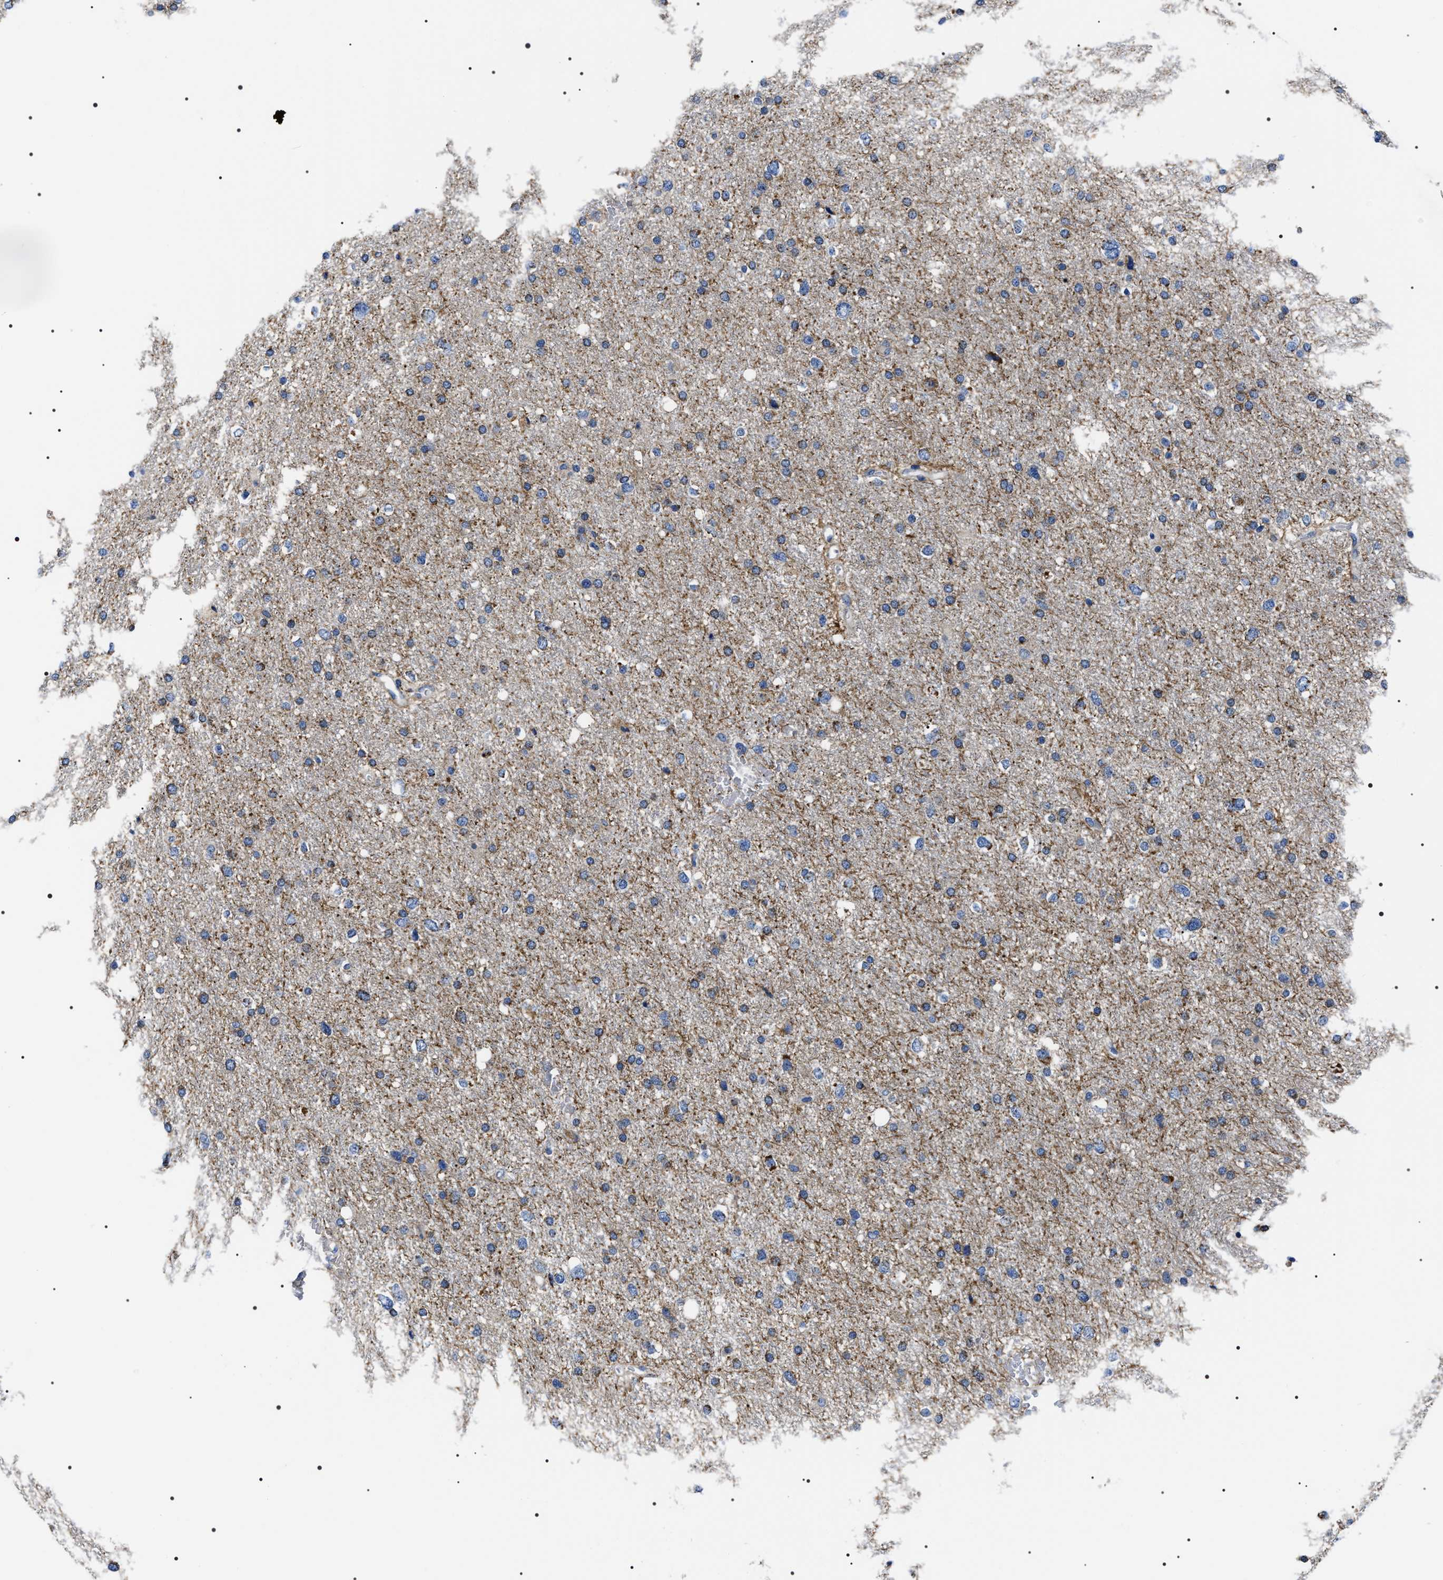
{"staining": {"intensity": "weak", "quantity": ">75%", "location": "cytoplasmic/membranous"}, "tissue": "glioma", "cell_type": "Tumor cells", "image_type": "cancer", "snomed": [{"axis": "morphology", "description": "Glioma, malignant, Low grade"}, {"axis": "topography", "description": "Brain"}], "caption": "A brown stain highlights weak cytoplasmic/membranous positivity of a protein in malignant glioma (low-grade) tumor cells.", "gene": "NTMT1", "patient": {"sex": "female", "age": 37}}